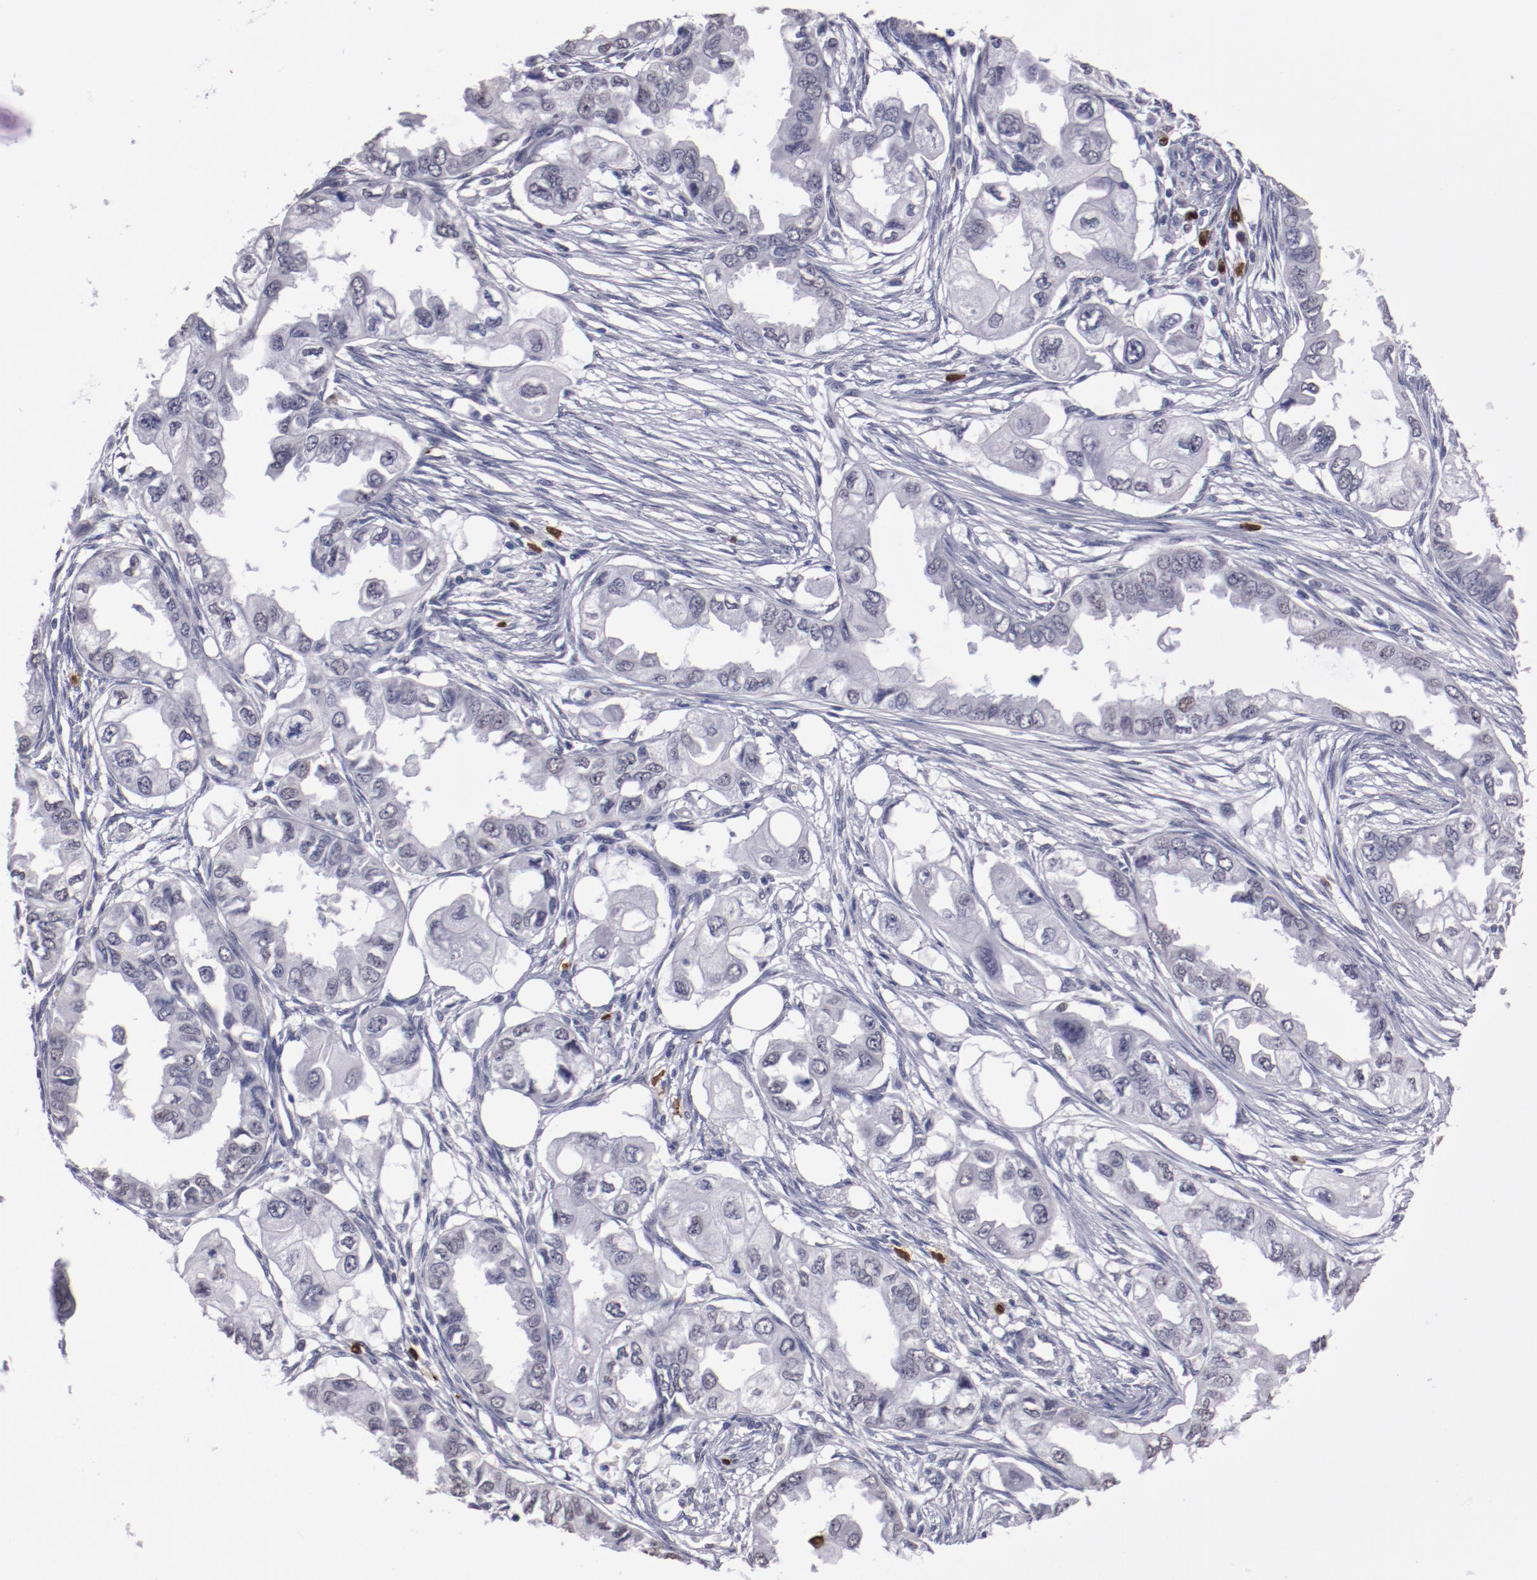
{"staining": {"intensity": "negative", "quantity": "none", "location": "none"}, "tissue": "endometrial cancer", "cell_type": "Tumor cells", "image_type": "cancer", "snomed": [{"axis": "morphology", "description": "Adenocarcinoma, NOS"}, {"axis": "topography", "description": "Endometrium"}], "caption": "IHC of human endometrial cancer (adenocarcinoma) exhibits no positivity in tumor cells.", "gene": "IRF4", "patient": {"sex": "female", "age": 67}}